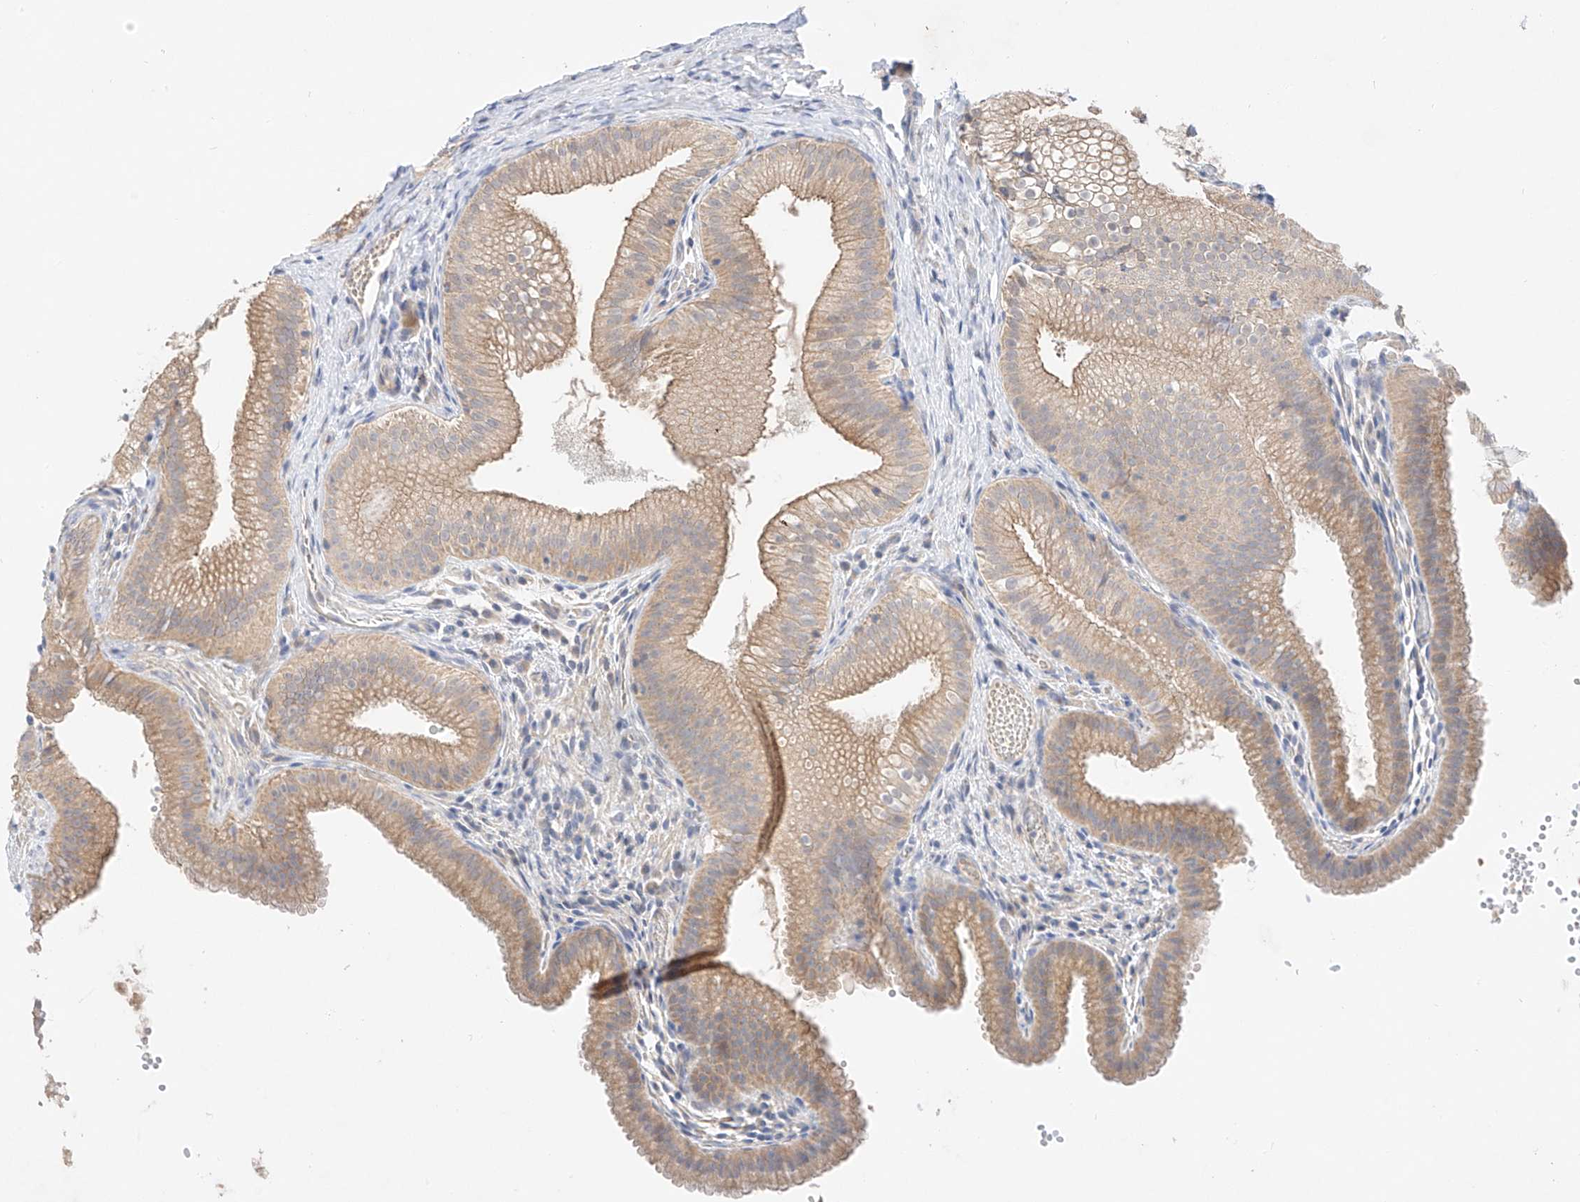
{"staining": {"intensity": "moderate", "quantity": "25%-75%", "location": "cytoplasmic/membranous"}, "tissue": "gallbladder", "cell_type": "Glandular cells", "image_type": "normal", "snomed": [{"axis": "morphology", "description": "Normal tissue, NOS"}, {"axis": "topography", "description": "Gallbladder"}], "caption": "DAB (3,3'-diaminobenzidine) immunohistochemical staining of benign human gallbladder reveals moderate cytoplasmic/membranous protein expression in about 25%-75% of glandular cells.", "gene": "IL22RA2", "patient": {"sex": "female", "age": 30}}